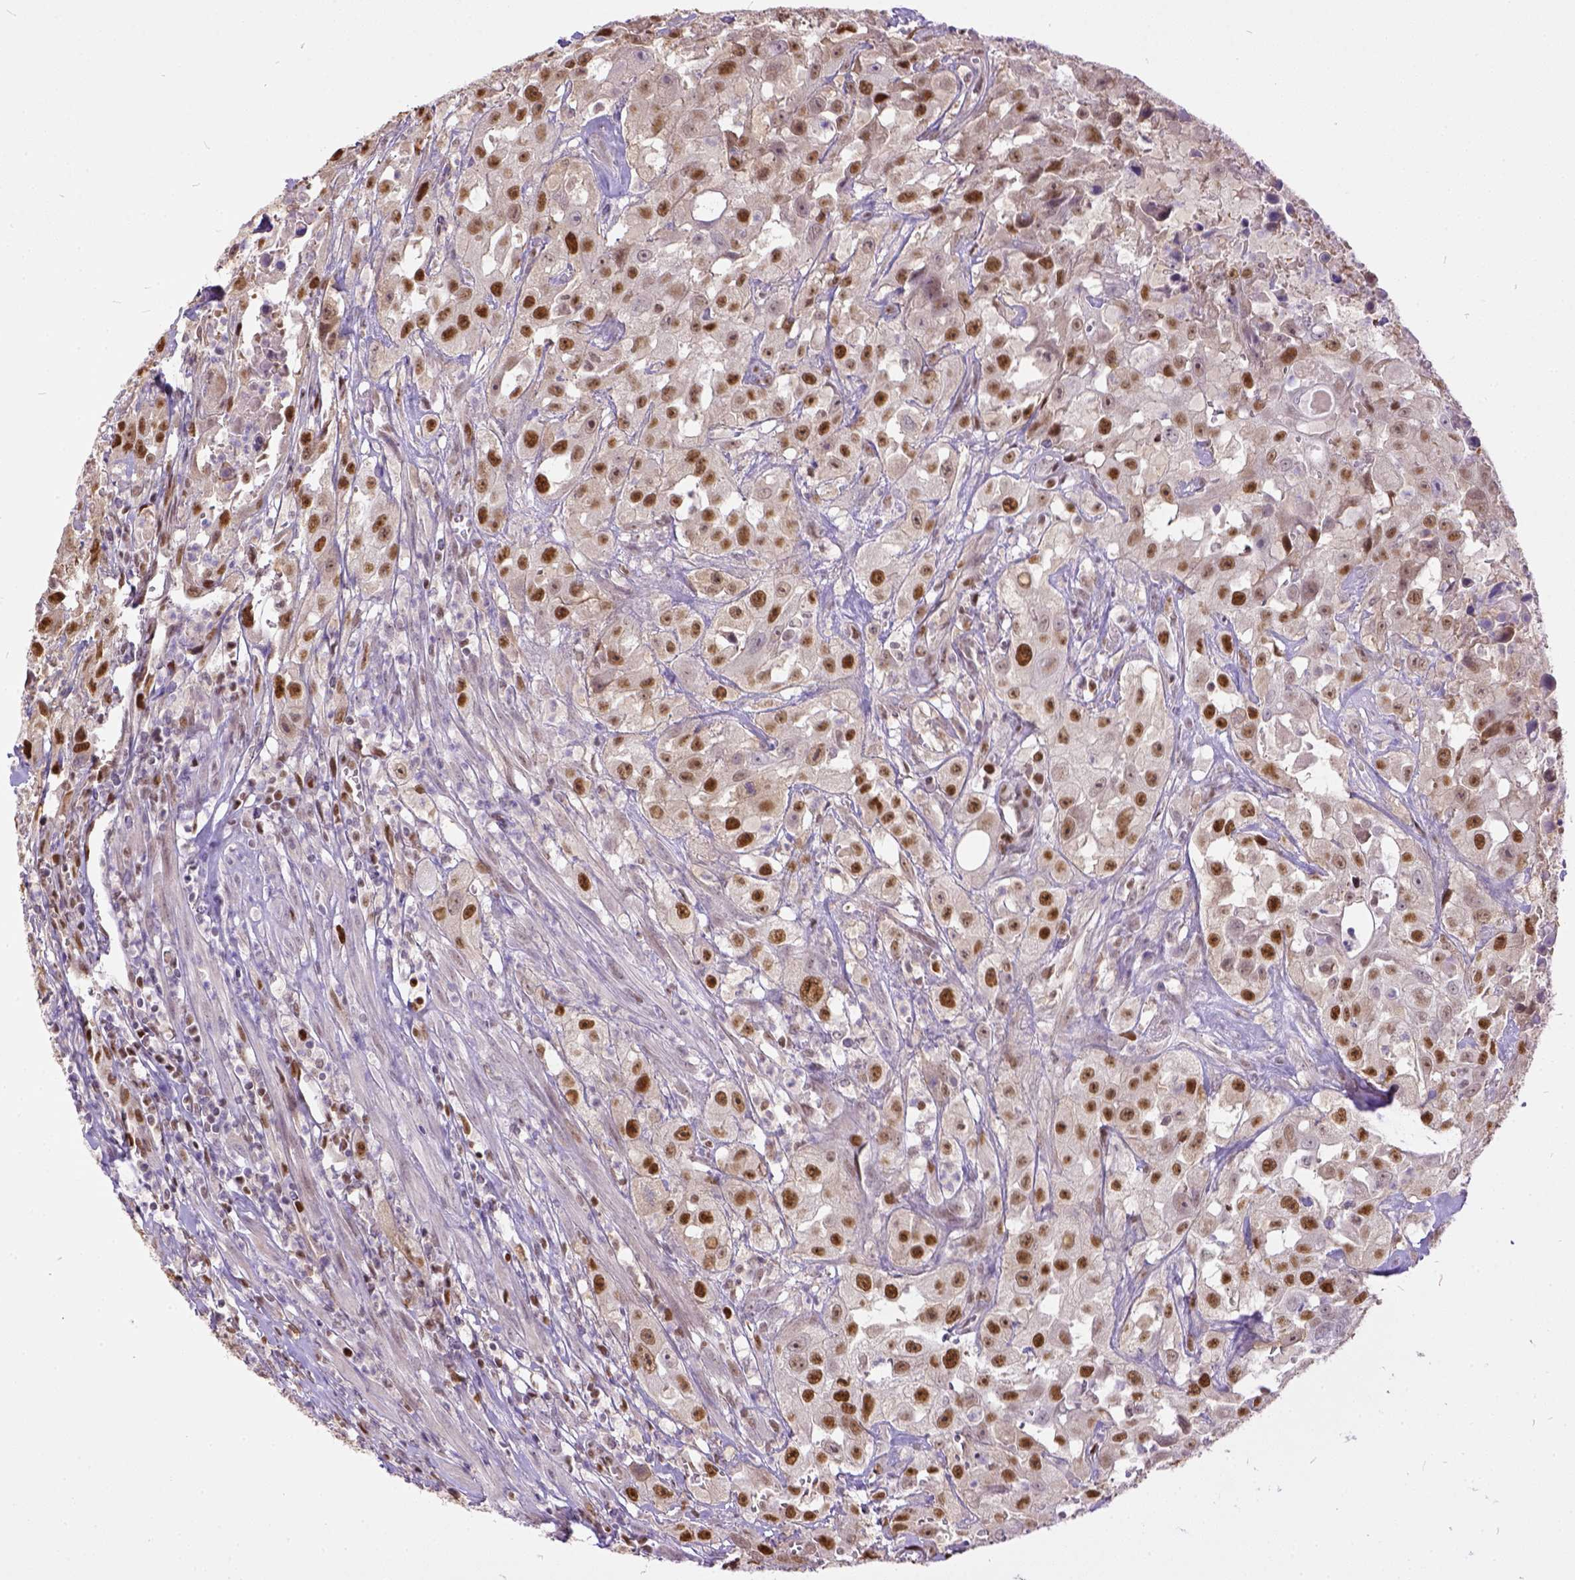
{"staining": {"intensity": "moderate", "quantity": ">75%", "location": "nuclear"}, "tissue": "urothelial cancer", "cell_type": "Tumor cells", "image_type": "cancer", "snomed": [{"axis": "morphology", "description": "Urothelial carcinoma, High grade"}, {"axis": "topography", "description": "Urinary bladder"}], "caption": "This is an image of IHC staining of urothelial carcinoma (high-grade), which shows moderate expression in the nuclear of tumor cells.", "gene": "ERCC1", "patient": {"sex": "male", "age": 79}}